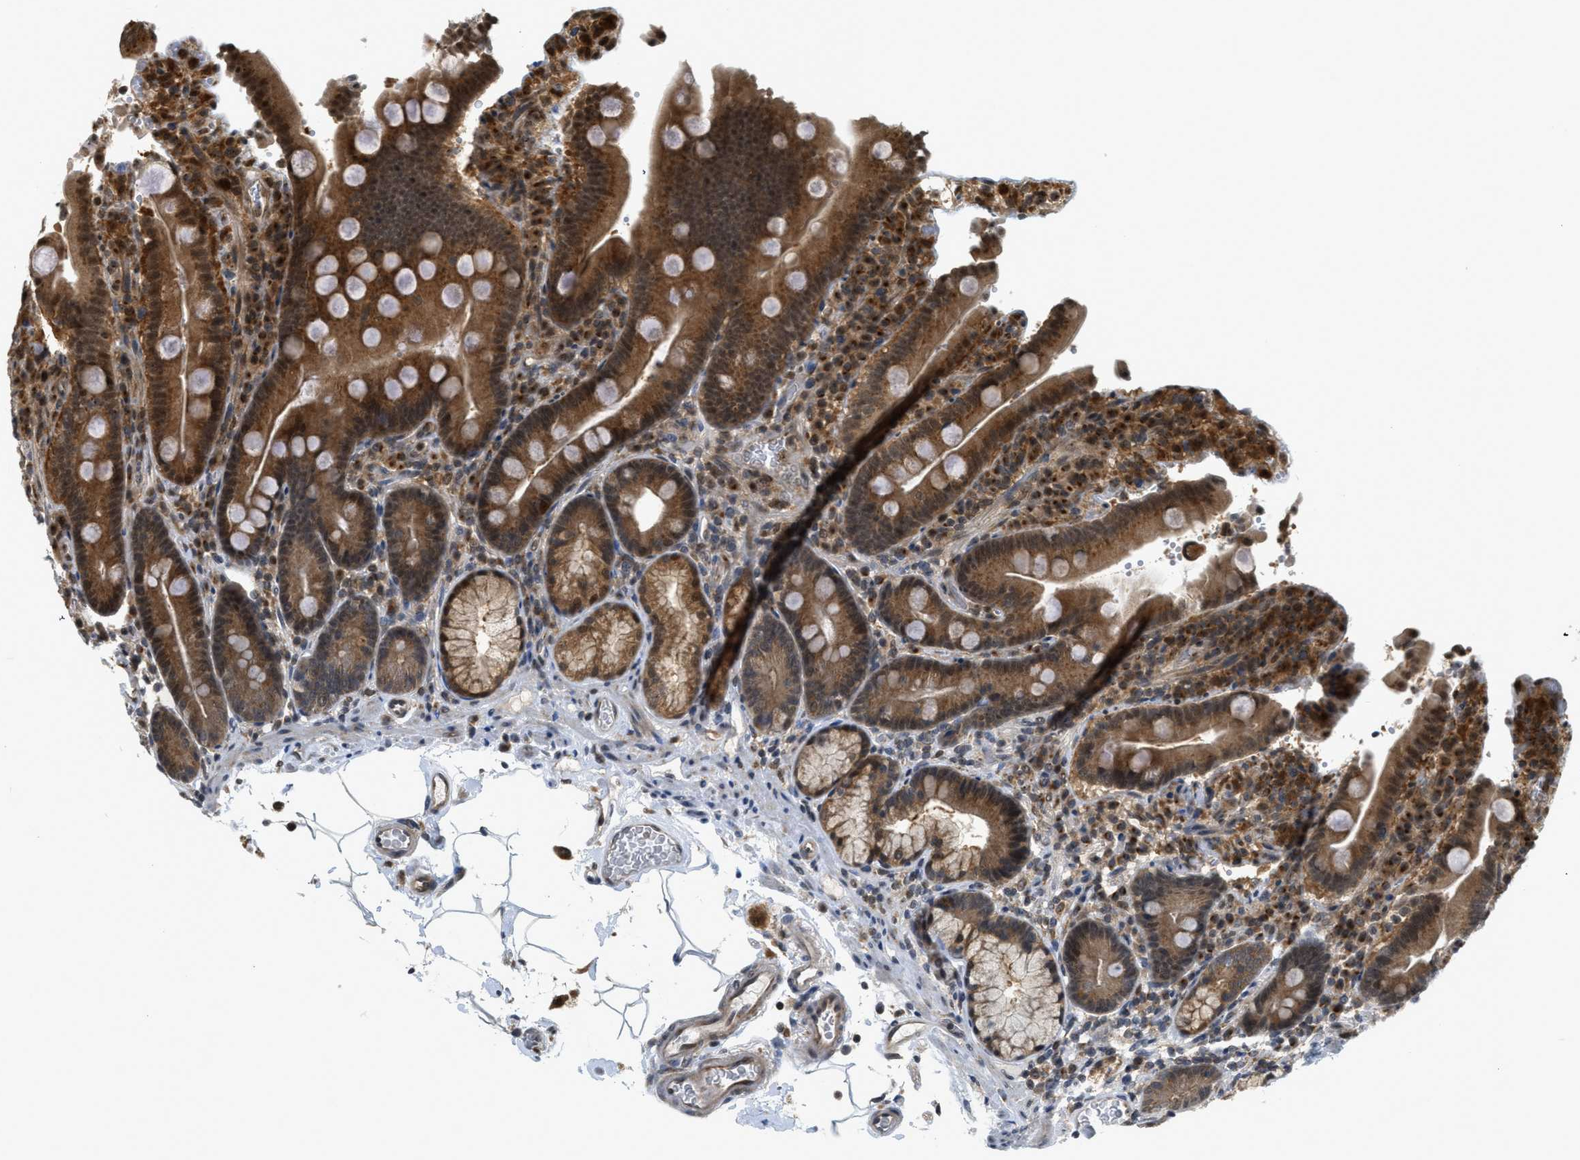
{"staining": {"intensity": "moderate", "quantity": ">75%", "location": "cytoplasmic/membranous"}, "tissue": "duodenum", "cell_type": "Glandular cells", "image_type": "normal", "snomed": [{"axis": "morphology", "description": "Normal tissue, NOS"}, {"axis": "topography", "description": "Small intestine, NOS"}], "caption": "Immunohistochemical staining of normal human duodenum shows moderate cytoplasmic/membranous protein staining in approximately >75% of glandular cells. (Stains: DAB (3,3'-diaminobenzidine) in brown, nuclei in blue, Microscopy: brightfield microscopy at high magnification).", "gene": "TACC1", "patient": {"sex": "female", "age": 71}}